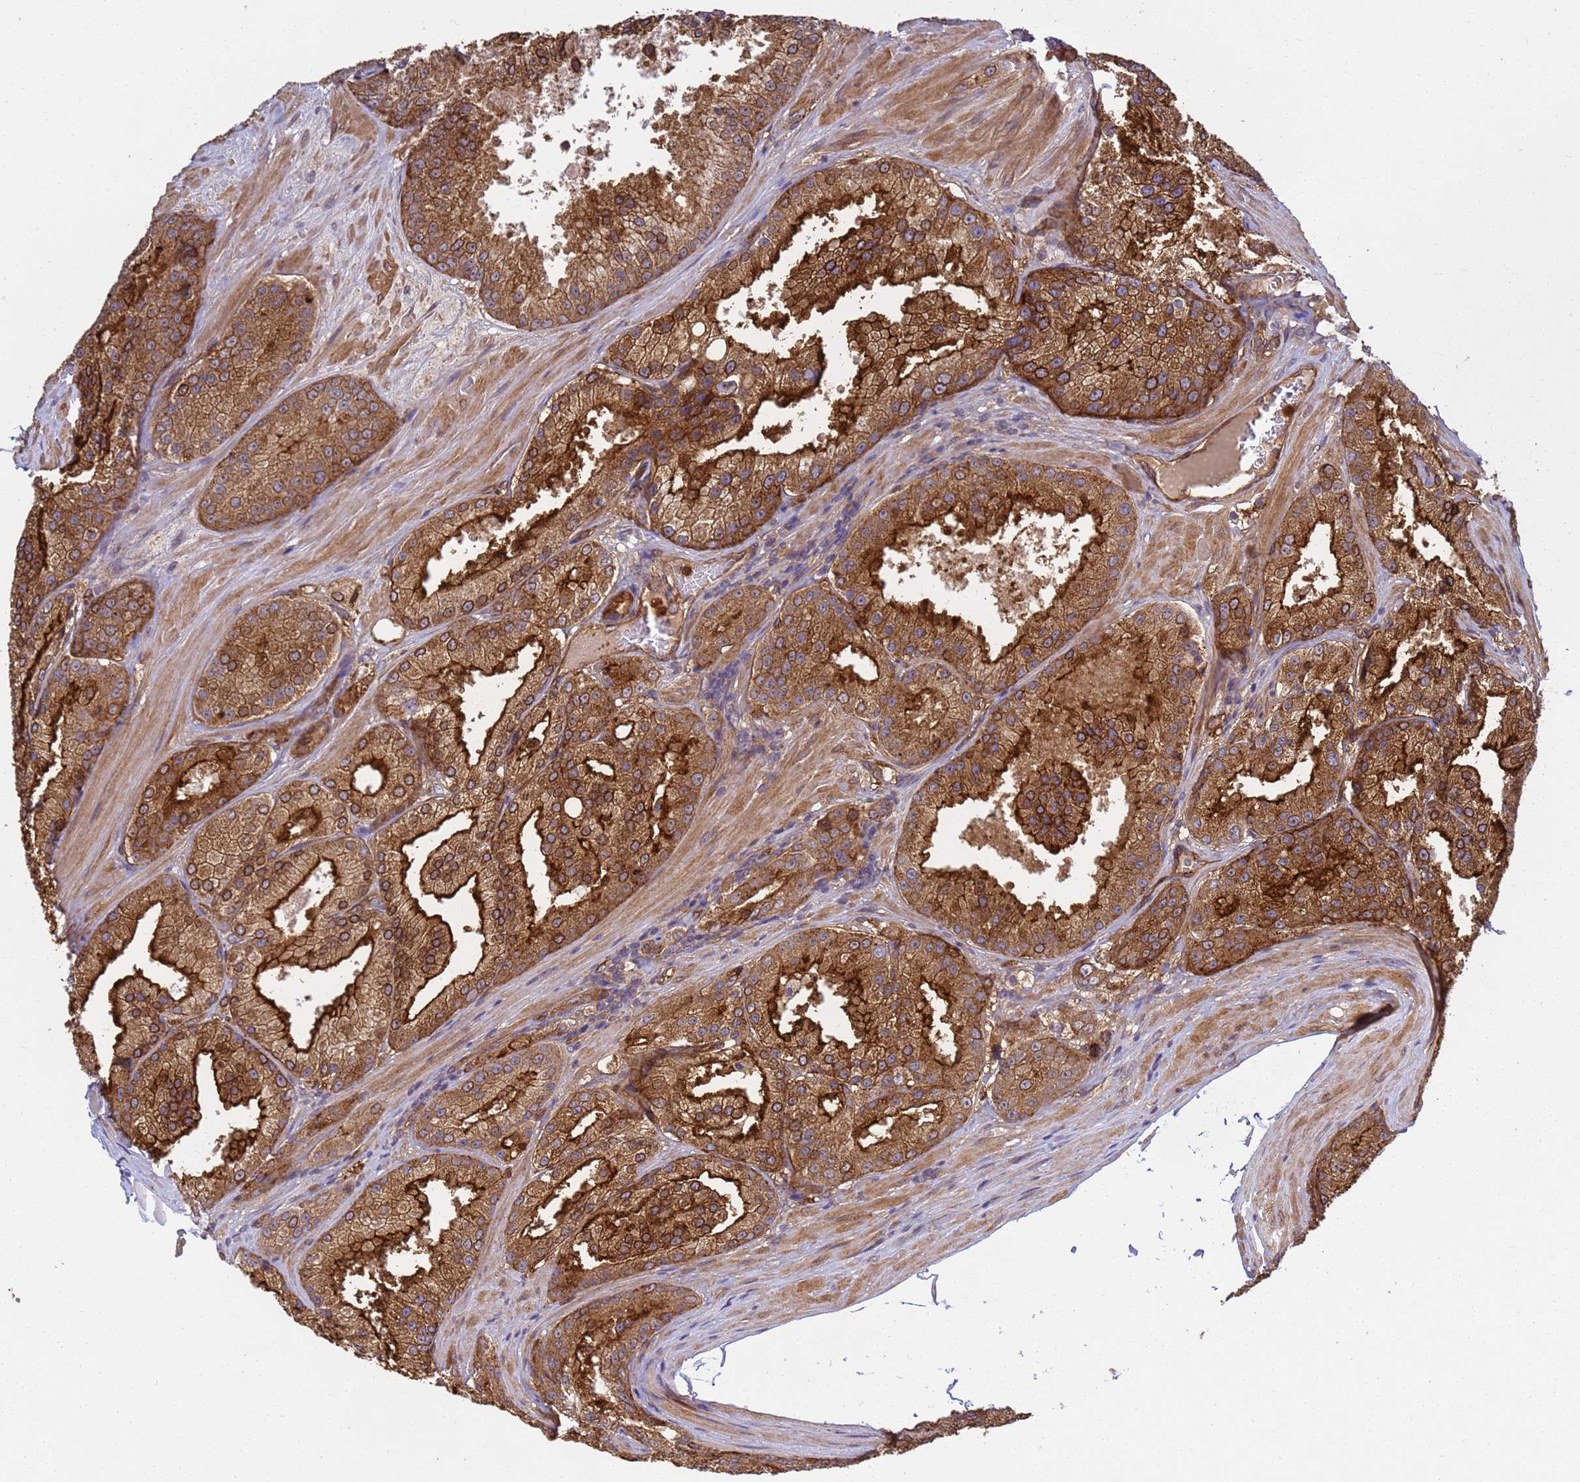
{"staining": {"intensity": "strong", "quantity": ">75%", "location": "cytoplasmic/membranous"}, "tissue": "prostate cancer", "cell_type": "Tumor cells", "image_type": "cancer", "snomed": [{"axis": "morphology", "description": "Adenocarcinoma, High grade"}, {"axis": "topography", "description": "Prostate"}], "caption": "A photomicrograph showing strong cytoplasmic/membranous positivity in approximately >75% of tumor cells in prostate high-grade adenocarcinoma, as visualized by brown immunohistochemical staining.", "gene": "C8orf34", "patient": {"sex": "male", "age": 61}}